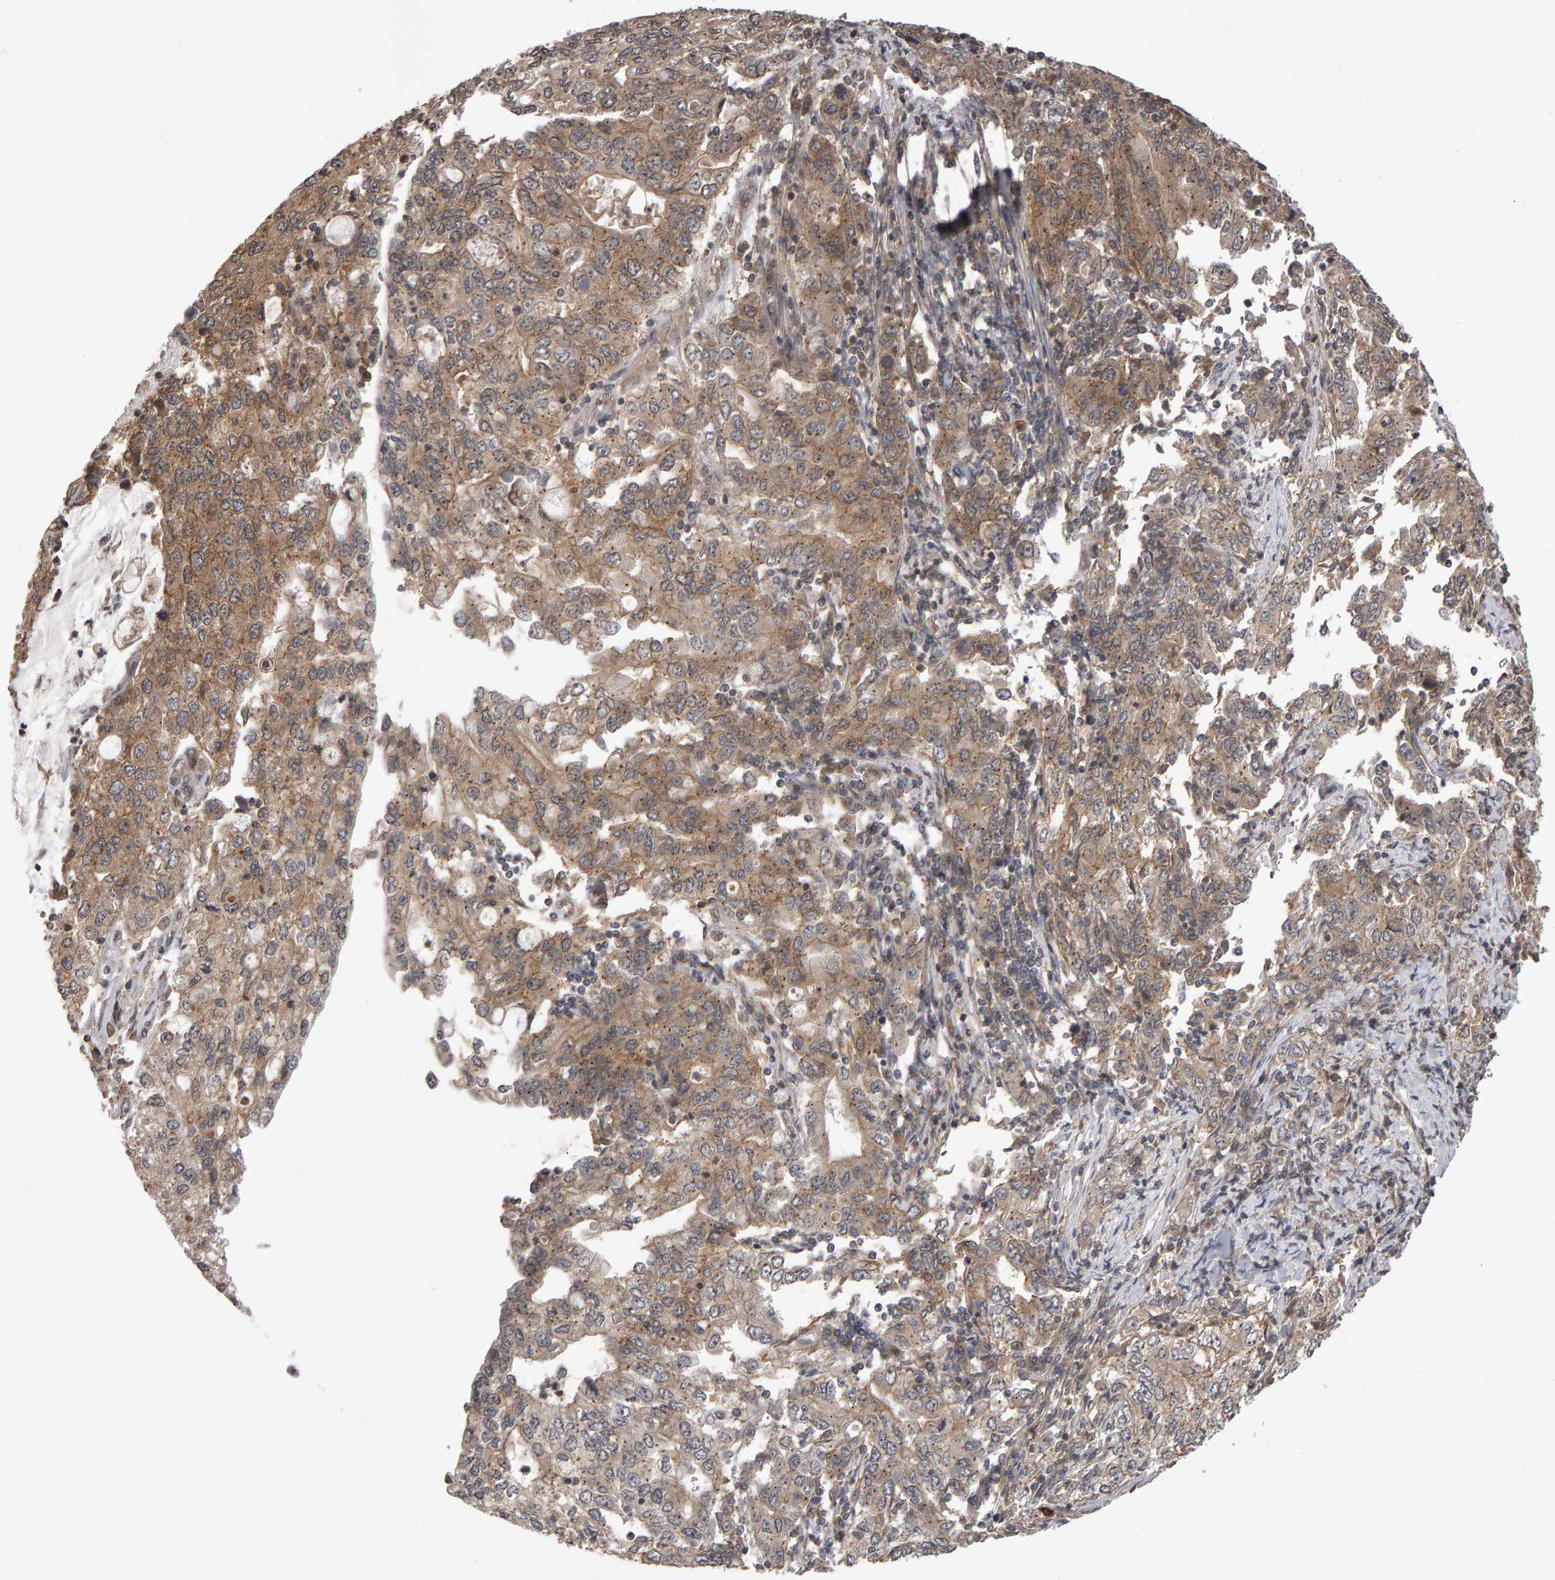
{"staining": {"intensity": "weak", "quantity": ">75%", "location": "cytoplasmic/membranous"}, "tissue": "stomach cancer", "cell_type": "Tumor cells", "image_type": "cancer", "snomed": [{"axis": "morphology", "description": "Adenocarcinoma, NOS"}, {"axis": "topography", "description": "Stomach, lower"}], "caption": "Weak cytoplasmic/membranous staining is present in about >75% of tumor cells in stomach adenocarcinoma.", "gene": "SCRIB", "patient": {"sex": "female", "age": 72}}